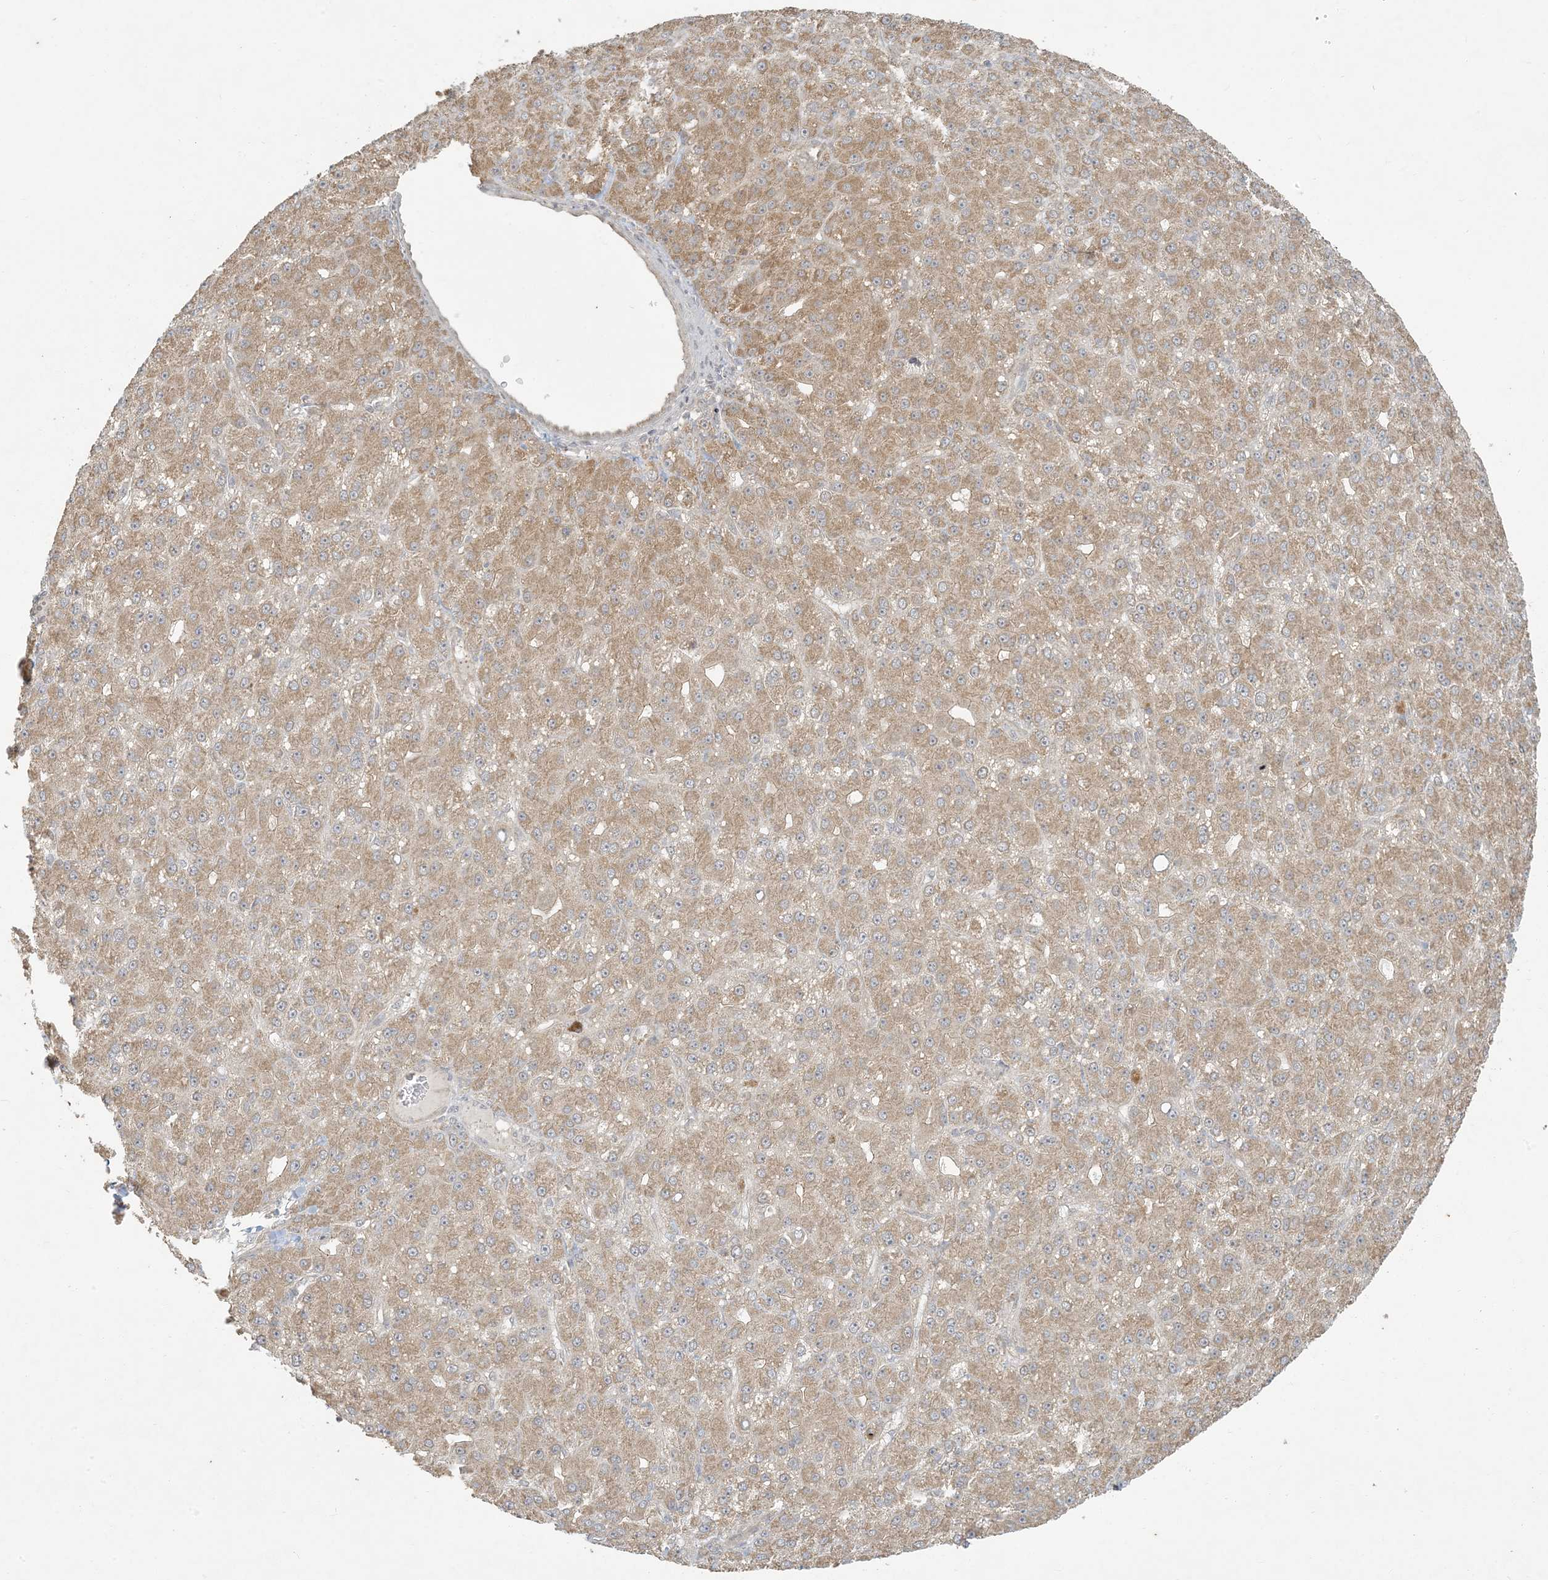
{"staining": {"intensity": "moderate", "quantity": ">75%", "location": "cytoplasmic/membranous"}, "tissue": "liver cancer", "cell_type": "Tumor cells", "image_type": "cancer", "snomed": [{"axis": "morphology", "description": "Carcinoma, Hepatocellular, NOS"}, {"axis": "topography", "description": "Liver"}], "caption": "About >75% of tumor cells in hepatocellular carcinoma (liver) exhibit moderate cytoplasmic/membranous protein staining as visualized by brown immunohistochemical staining.", "gene": "BCORL1", "patient": {"sex": "male", "age": 67}}